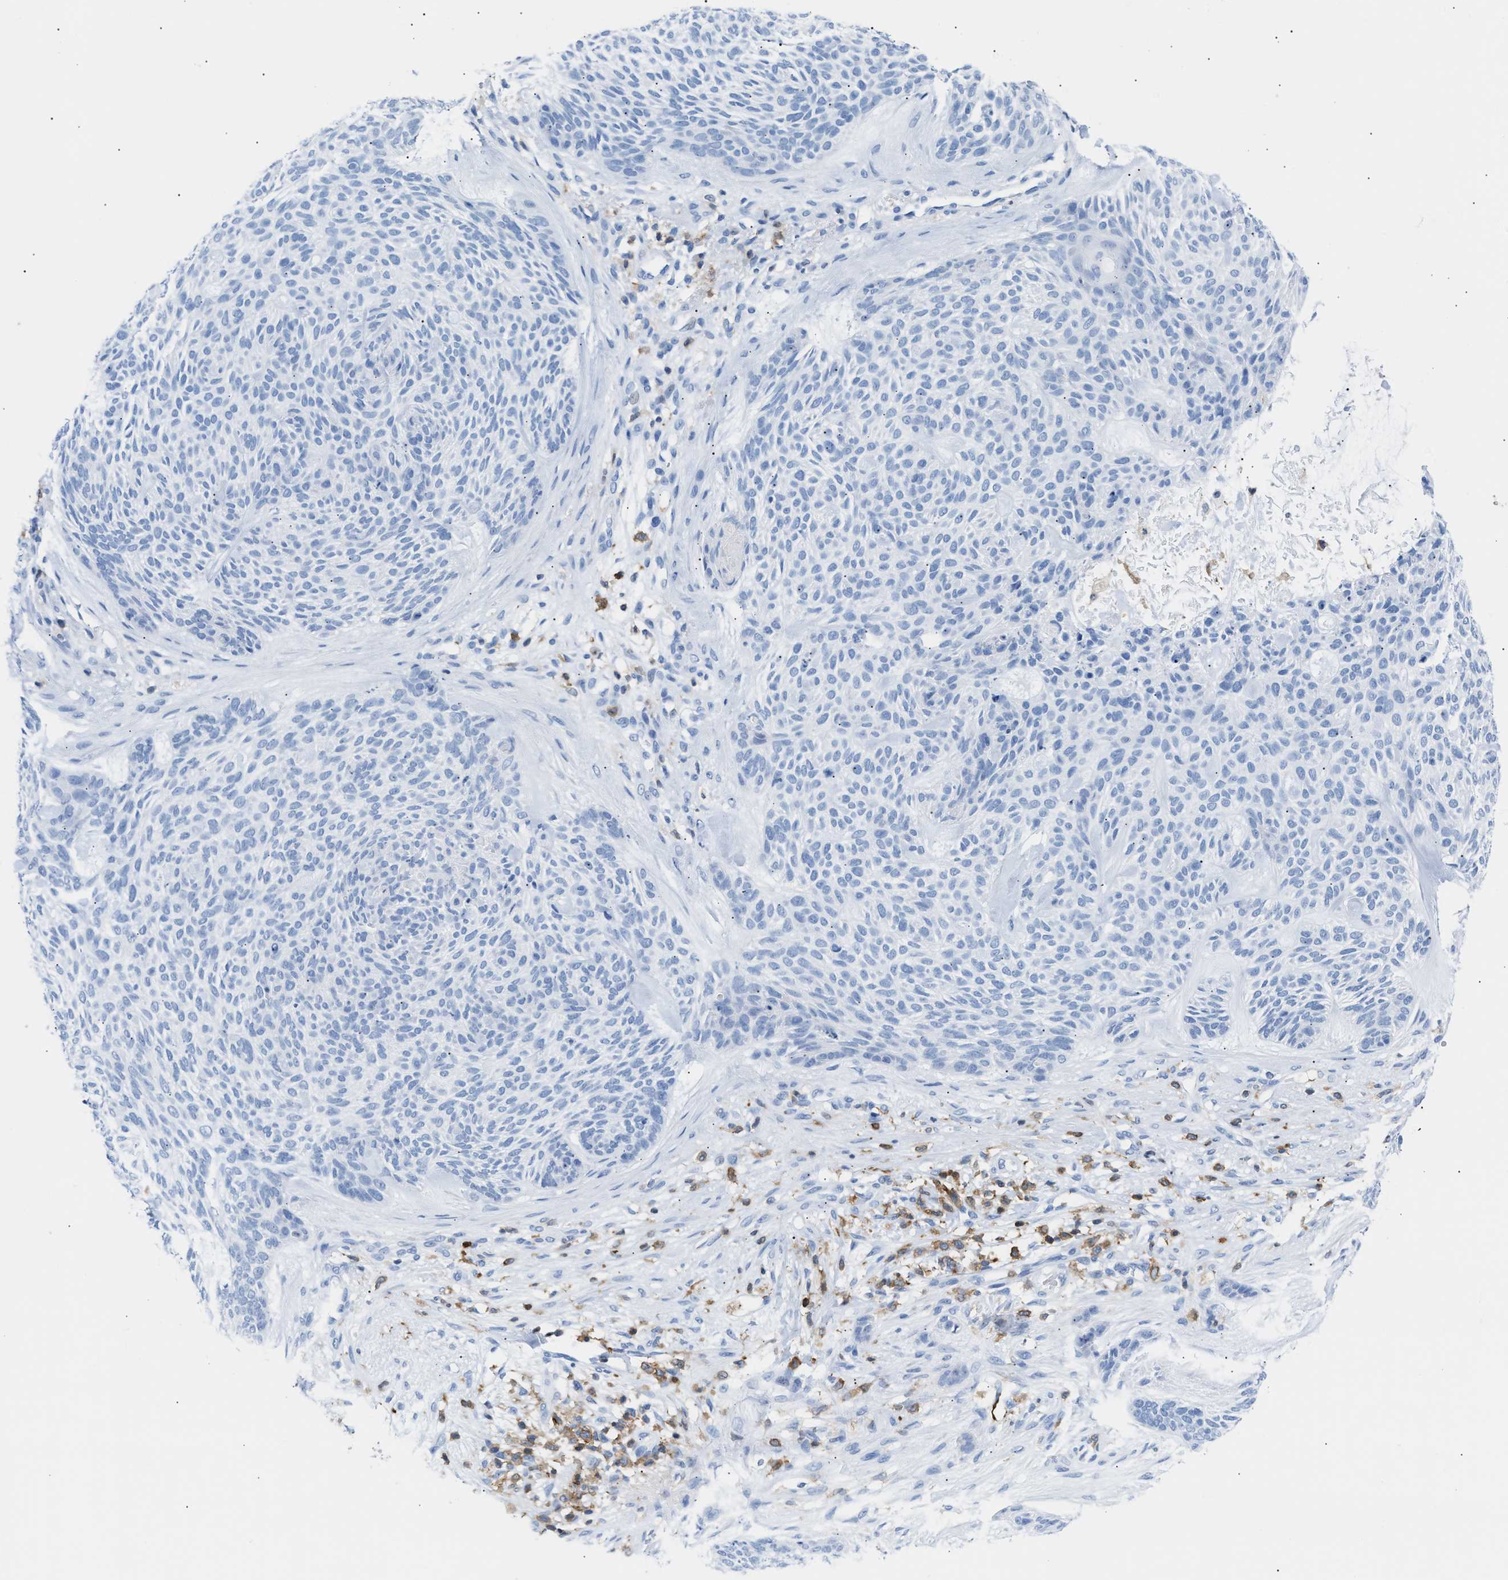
{"staining": {"intensity": "negative", "quantity": "none", "location": "none"}, "tissue": "skin cancer", "cell_type": "Tumor cells", "image_type": "cancer", "snomed": [{"axis": "morphology", "description": "Basal cell carcinoma"}, {"axis": "topography", "description": "Skin"}], "caption": "Tumor cells are negative for brown protein staining in skin cancer (basal cell carcinoma). (DAB immunohistochemistry (IHC) with hematoxylin counter stain).", "gene": "LCP1", "patient": {"sex": "male", "age": 55}}